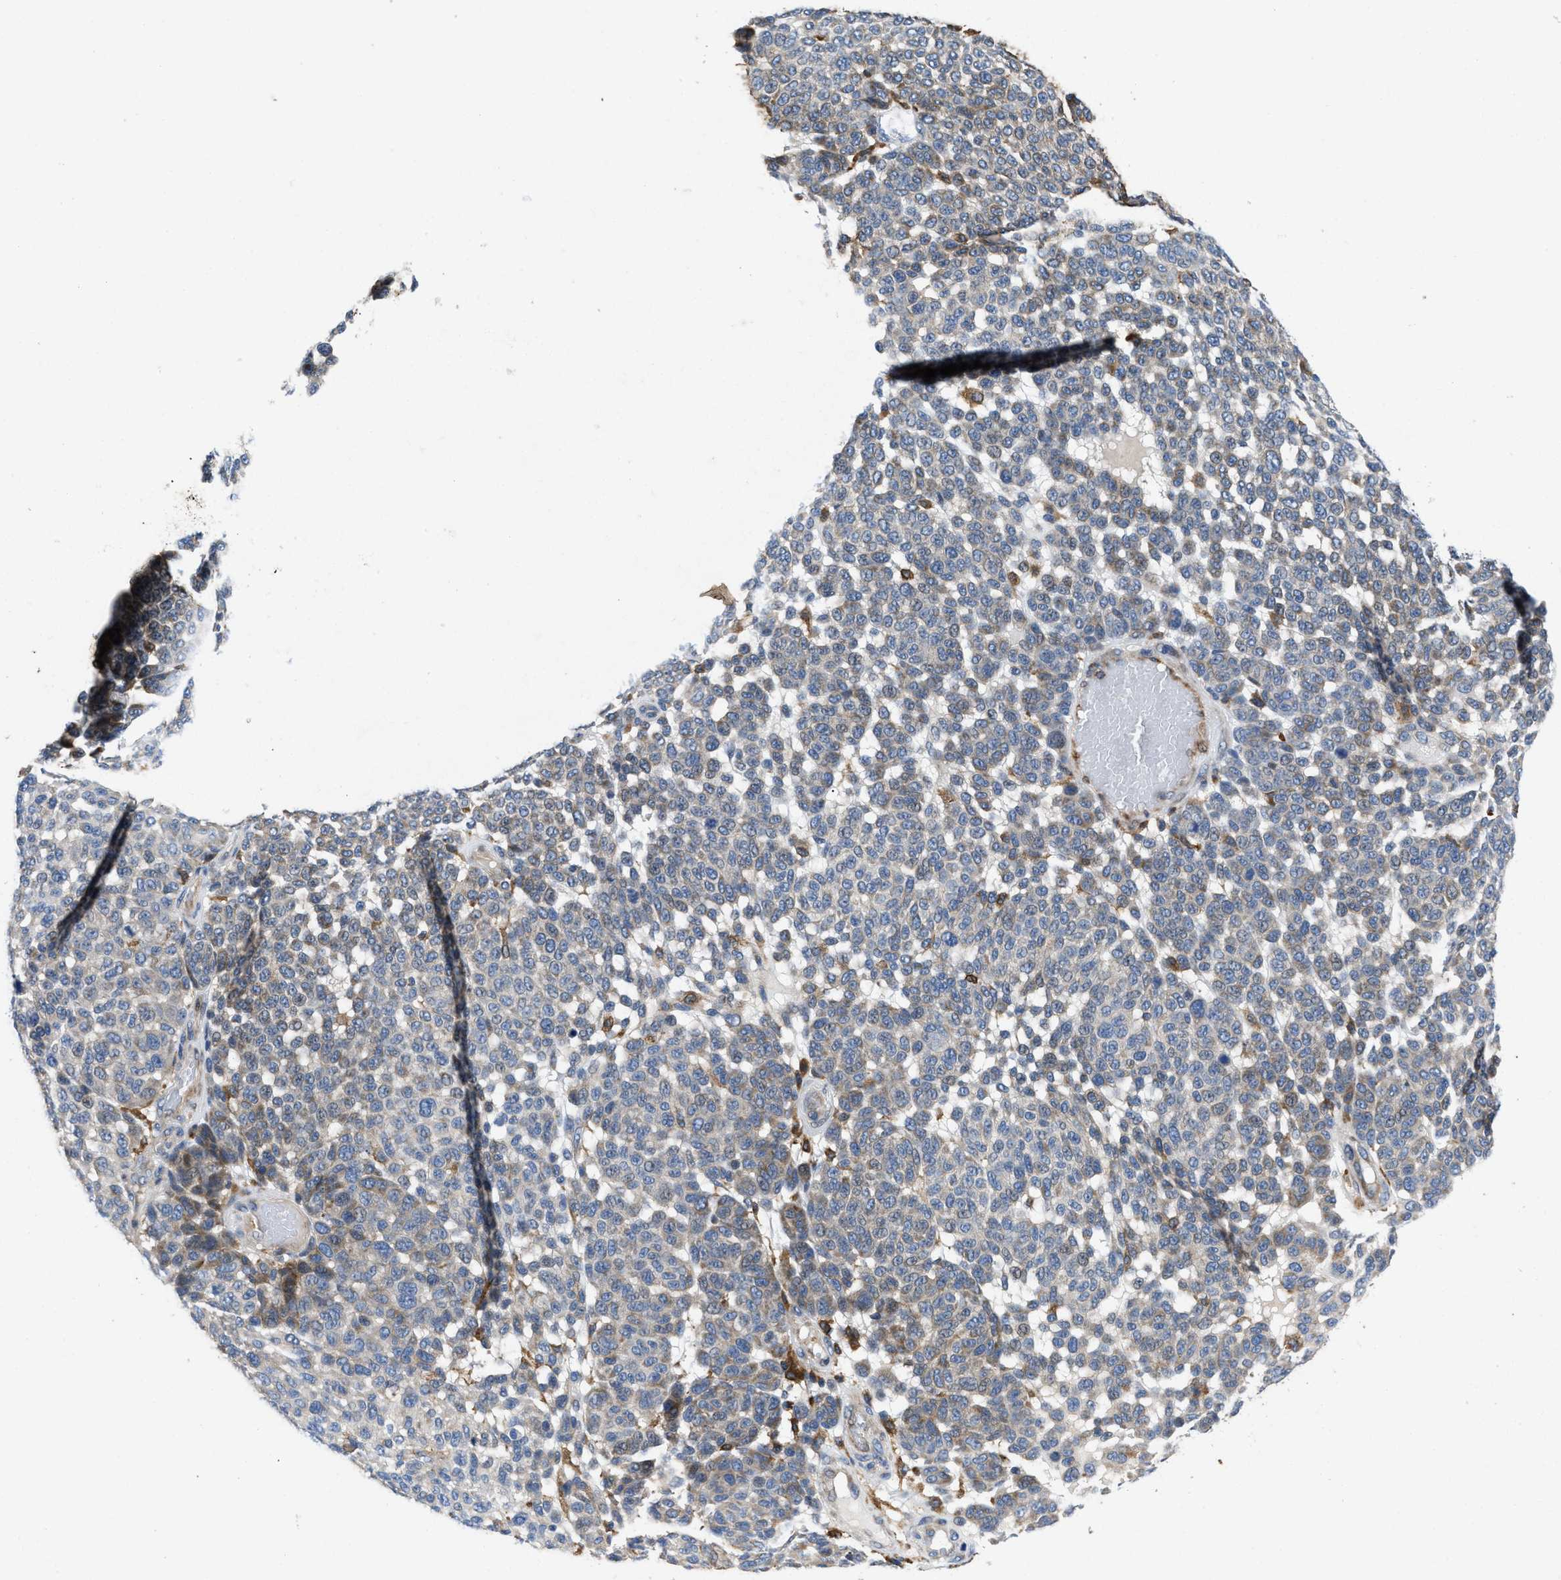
{"staining": {"intensity": "weak", "quantity": "<25%", "location": "cytoplasmic/membranous"}, "tissue": "melanoma", "cell_type": "Tumor cells", "image_type": "cancer", "snomed": [{"axis": "morphology", "description": "Malignant melanoma, NOS"}, {"axis": "topography", "description": "Skin"}], "caption": "Immunohistochemical staining of melanoma exhibits no significant expression in tumor cells. (DAB immunohistochemistry, high magnification).", "gene": "ENPP4", "patient": {"sex": "male", "age": 59}}